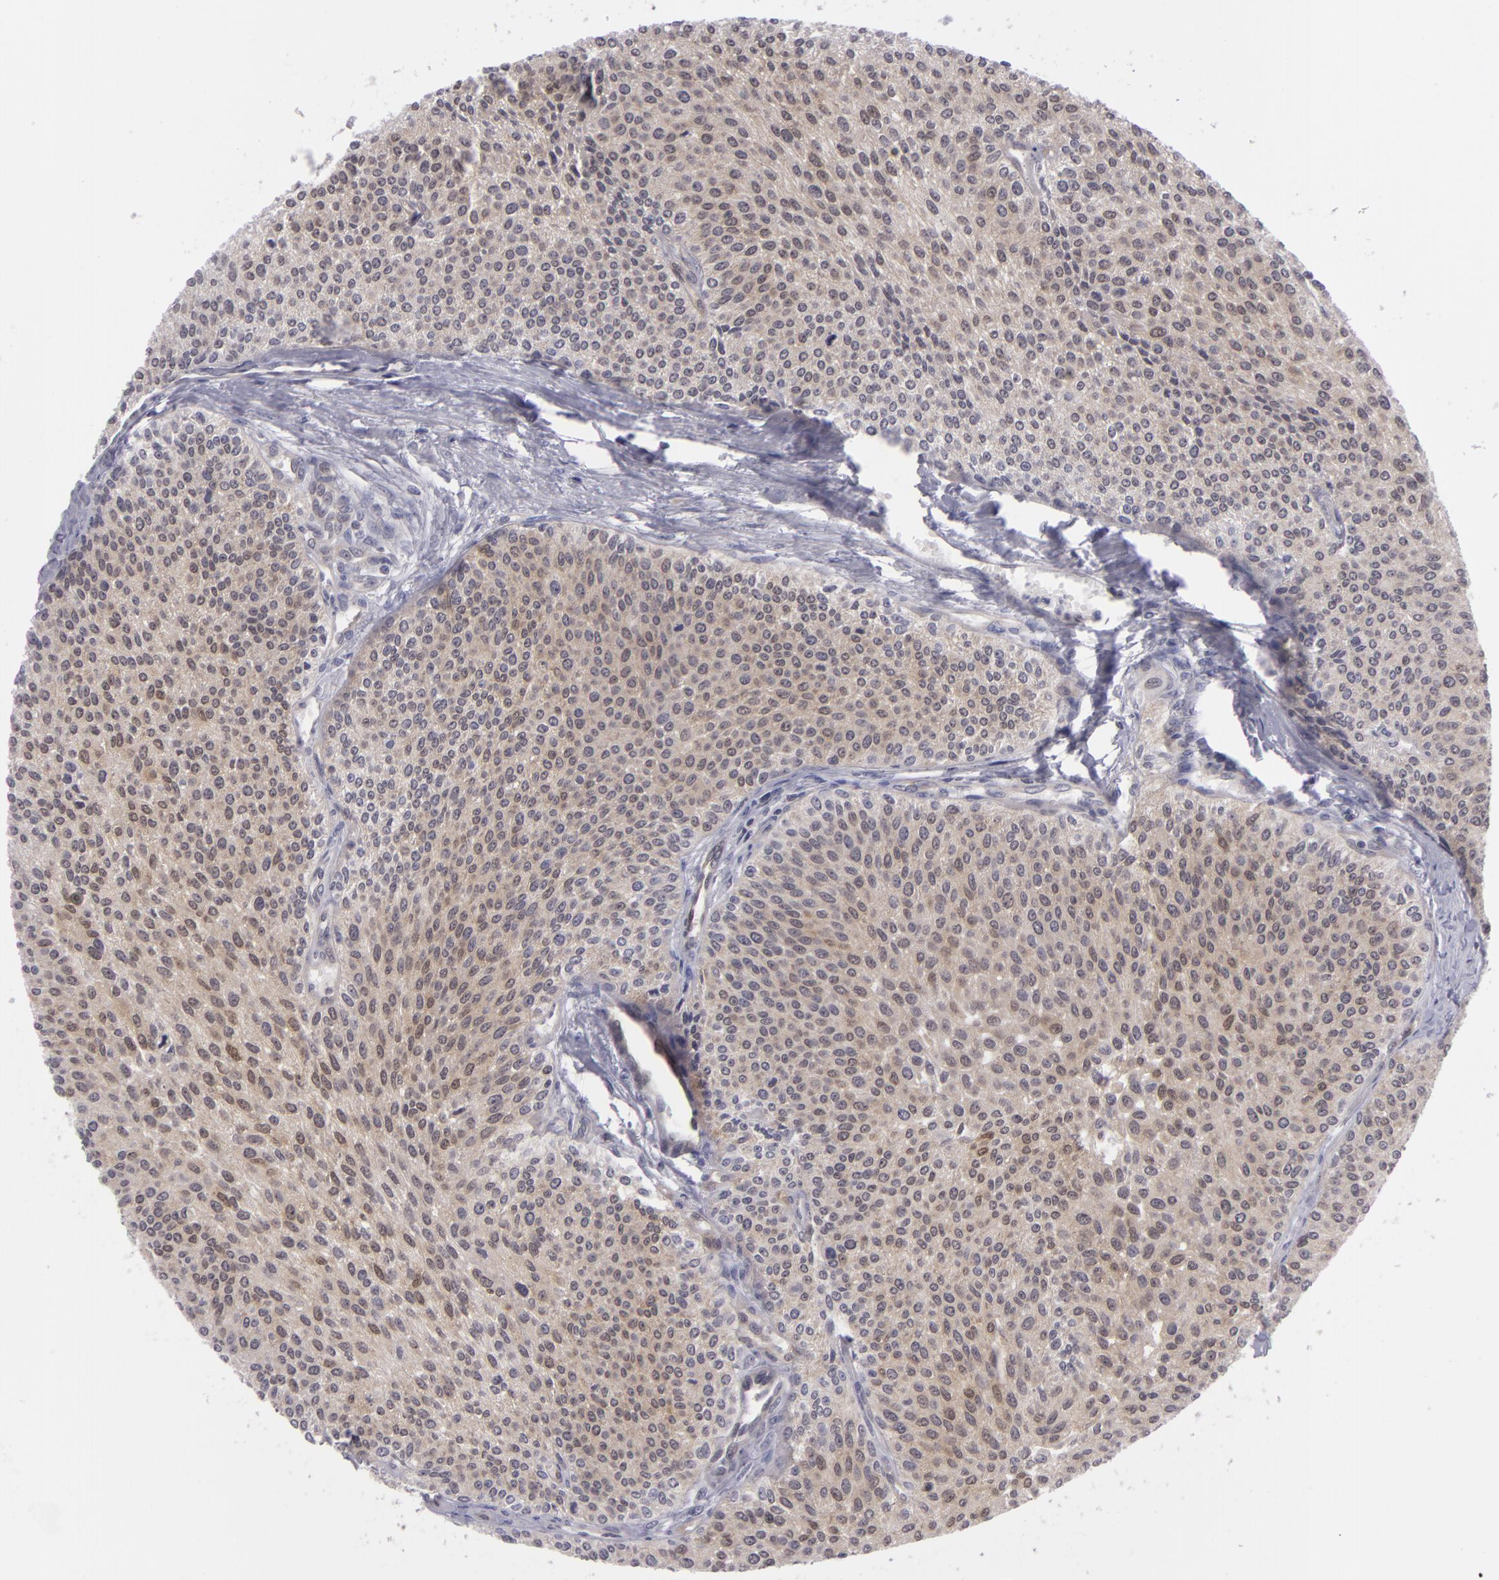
{"staining": {"intensity": "weak", "quantity": ">75%", "location": "cytoplasmic/membranous"}, "tissue": "urothelial cancer", "cell_type": "Tumor cells", "image_type": "cancer", "snomed": [{"axis": "morphology", "description": "Urothelial carcinoma, Low grade"}, {"axis": "topography", "description": "Urinary bladder"}], "caption": "Immunohistochemical staining of urothelial carcinoma (low-grade) displays low levels of weak cytoplasmic/membranous expression in approximately >75% of tumor cells.", "gene": "BCL10", "patient": {"sex": "female", "age": 73}}